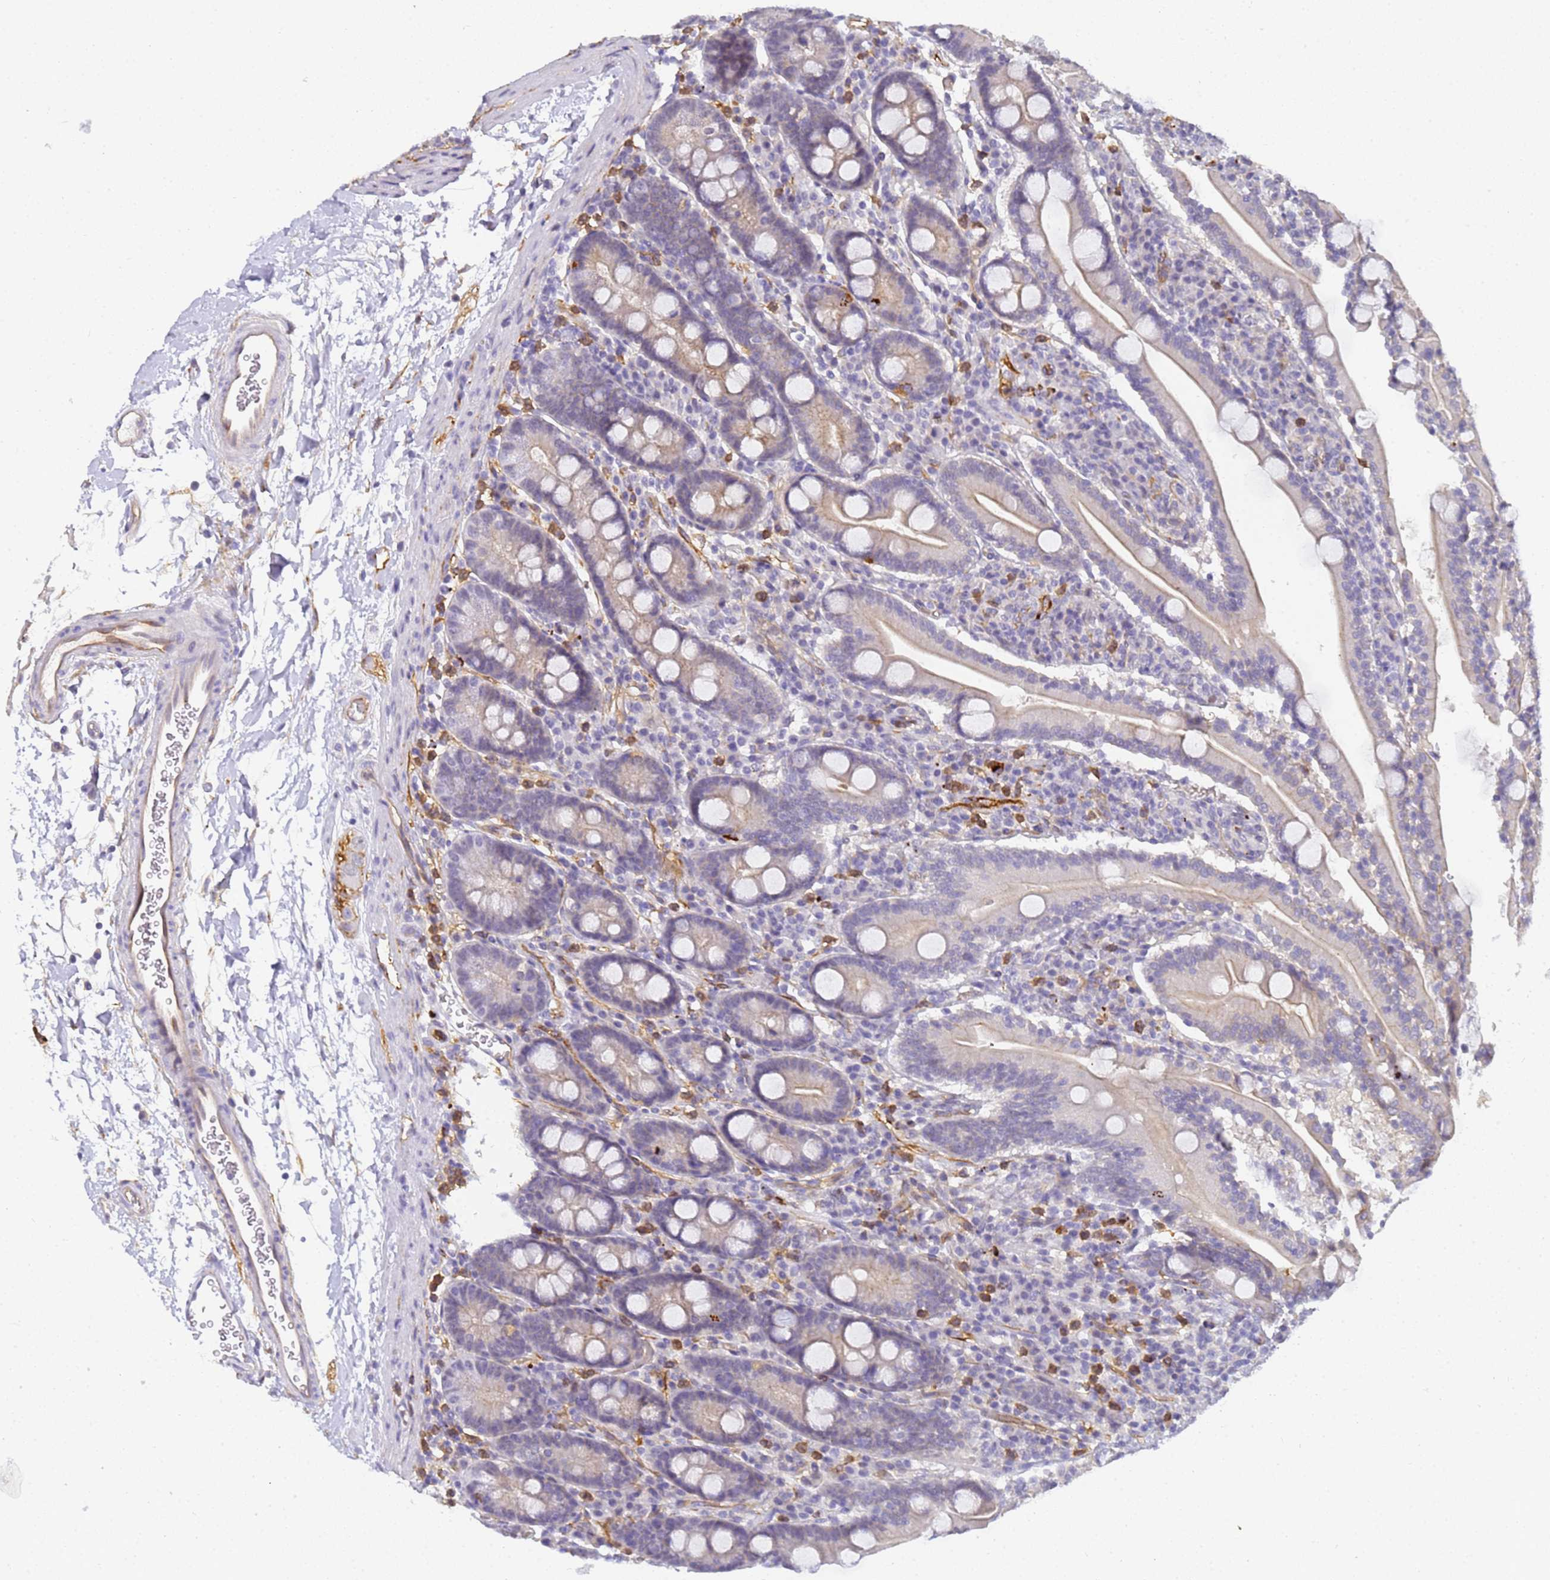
{"staining": {"intensity": "weak", "quantity": "<25%", "location": "cytoplasmic/membranous"}, "tissue": "duodenum", "cell_type": "Glandular cells", "image_type": "normal", "snomed": [{"axis": "morphology", "description": "Normal tissue, NOS"}, {"axis": "topography", "description": "Duodenum"}], "caption": "Glandular cells show no significant protein expression in benign duodenum. Nuclei are stained in blue.", "gene": "GON4L", "patient": {"sex": "male", "age": 35}}